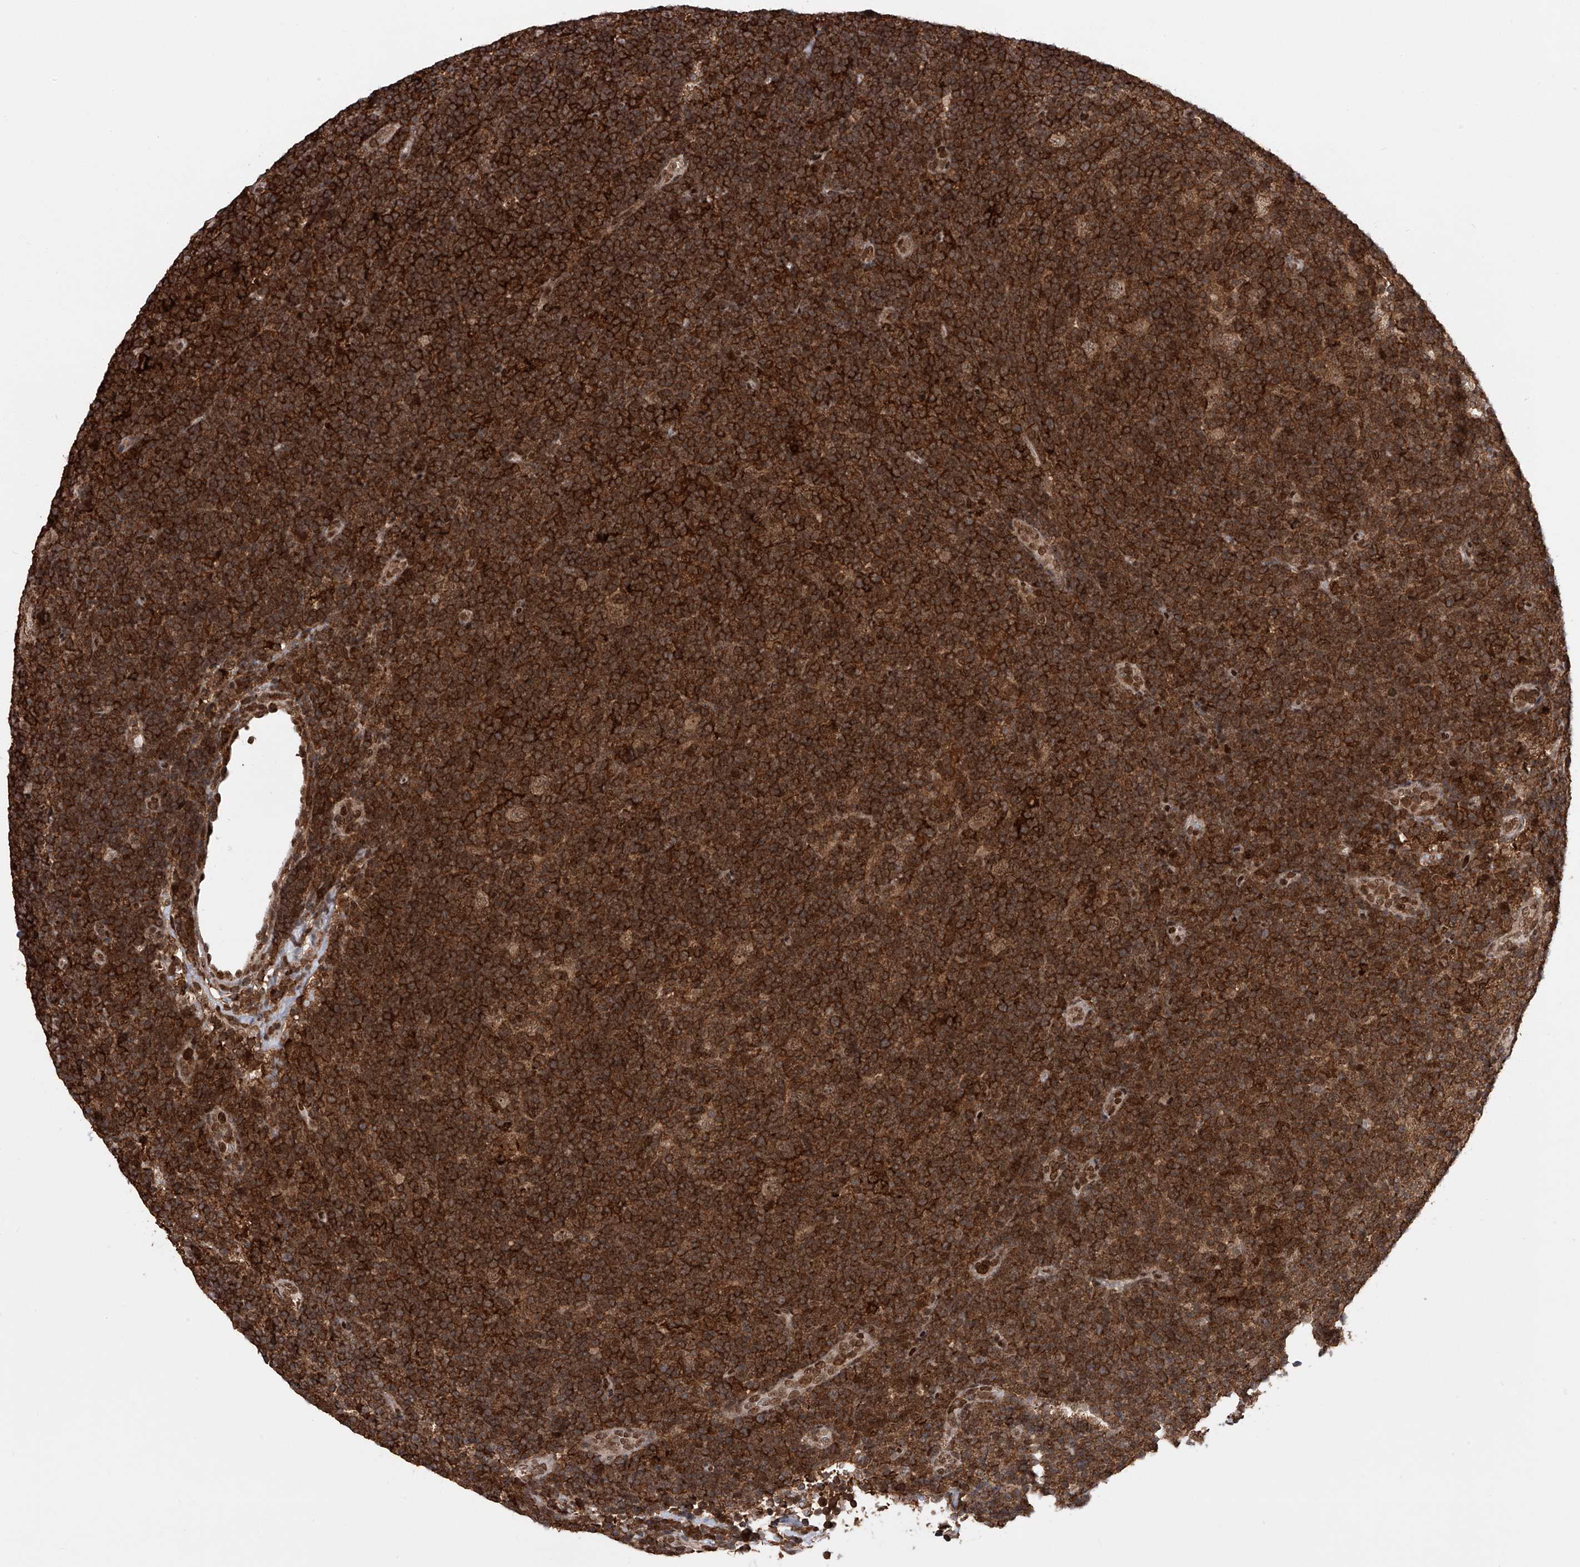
{"staining": {"intensity": "moderate", "quantity": ">75%", "location": "cytoplasmic/membranous,nuclear"}, "tissue": "lymphoma", "cell_type": "Tumor cells", "image_type": "cancer", "snomed": [{"axis": "morphology", "description": "Hodgkin's disease, NOS"}, {"axis": "topography", "description": "Lymph node"}], "caption": "Immunohistochemistry (IHC) histopathology image of neoplastic tissue: human lymphoma stained using immunohistochemistry exhibits medium levels of moderate protein expression localized specifically in the cytoplasmic/membranous and nuclear of tumor cells, appearing as a cytoplasmic/membranous and nuclear brown color.", "gene": "ZNF280D", "patient": {"sex": "female", "age": 57}}